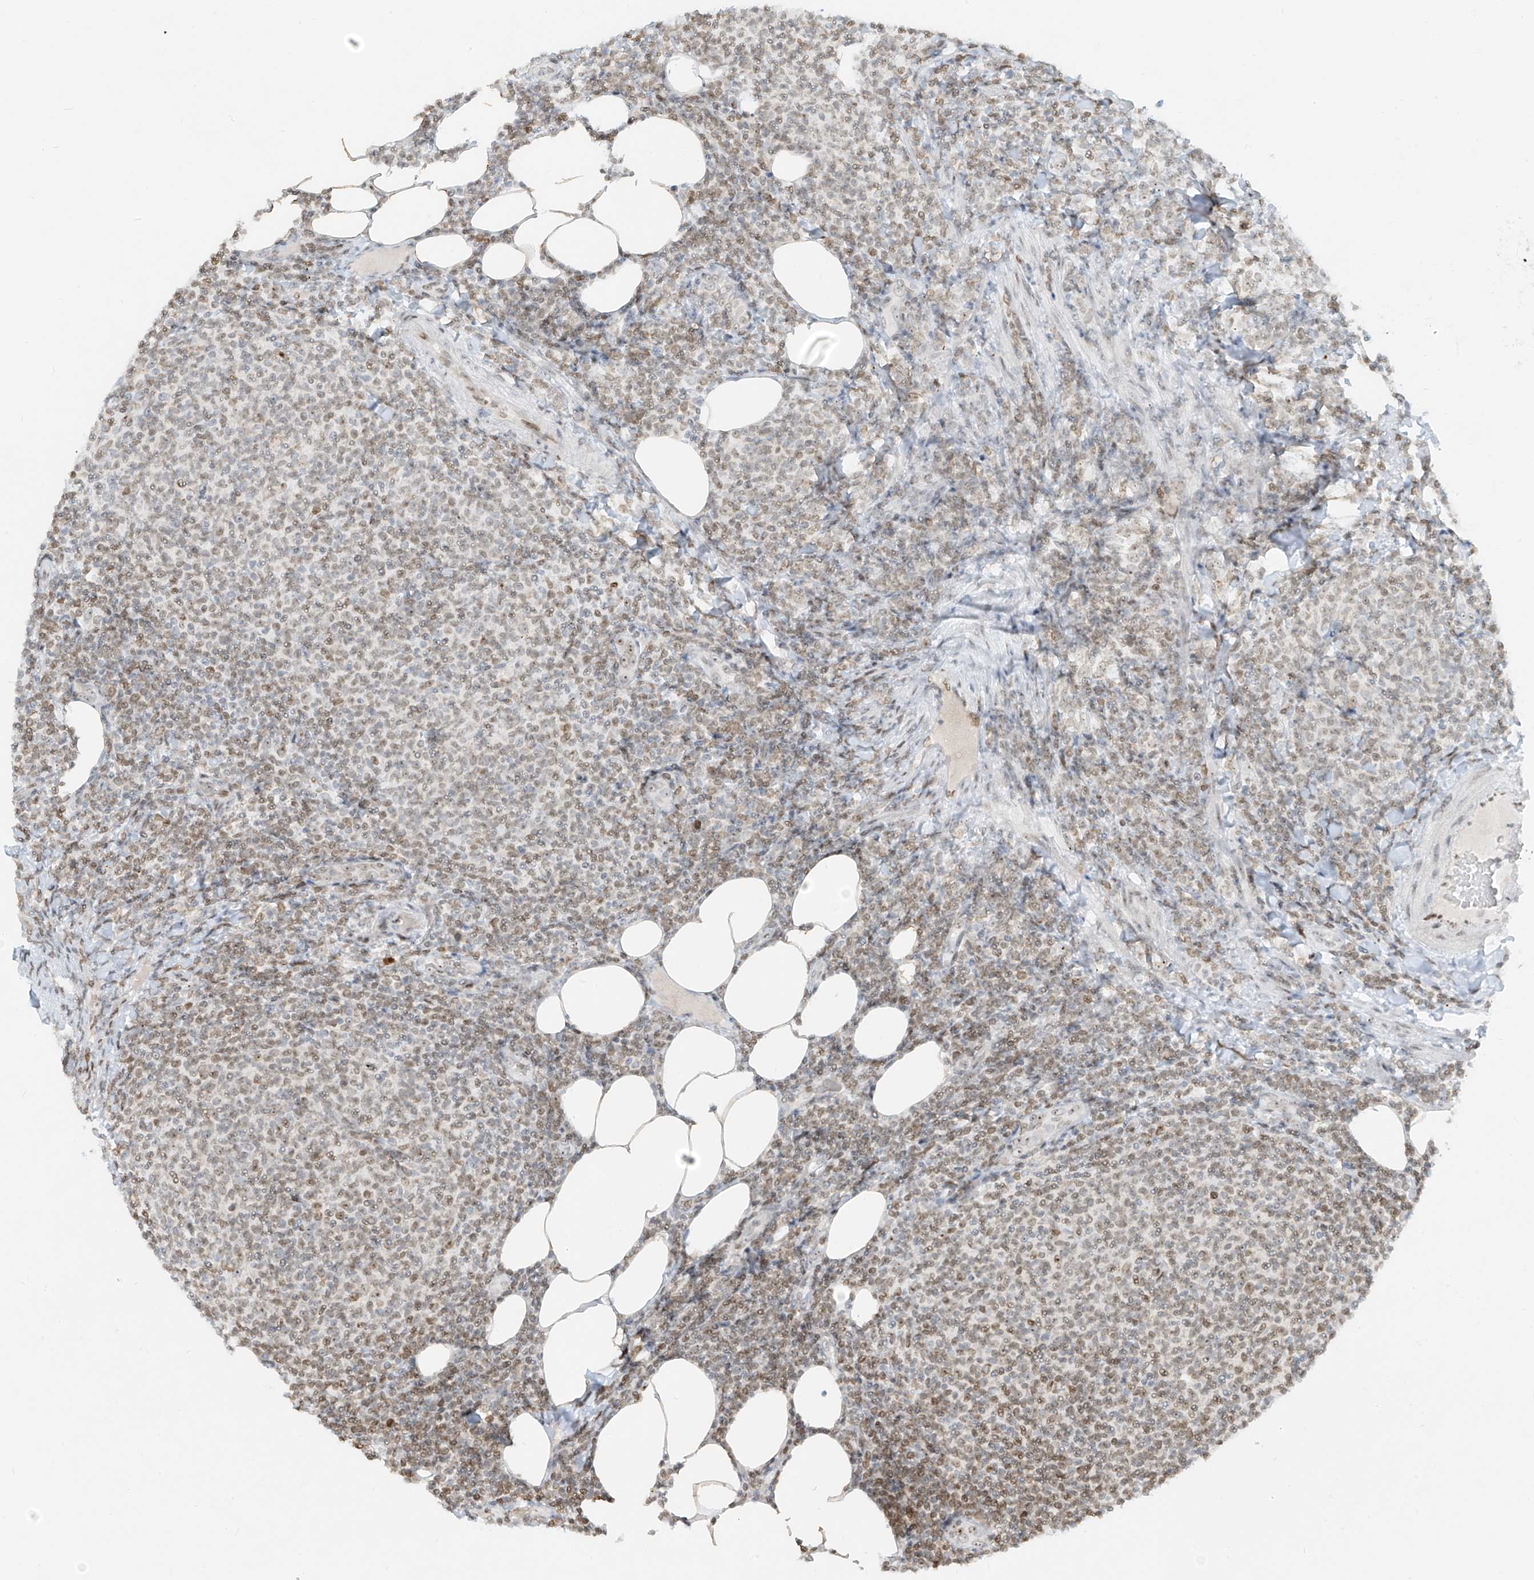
{"staining": {"intensity": "weak", "quantity": "25%-75%", "location": "cytoplasmic/membranous,nuclear"}, "tissue": "lymphoma", "cell_type": "Tumor cells", "image_type": "cancer", "snomed": [{"axis": "morphology", "description": "Malignant lymphoma, non-Hodgkin's type, Low grade"}, {"axis": "topography", "description": "Lymph node"}], "caption": "Lymphoma stained with a brown dye shows weak cytoplasmic/membranous and nuclear positive expression in approximately 25%-75% of tumor cells.", "gene": "SAMD15", "patient": {"sex": "male", "age": 66}}